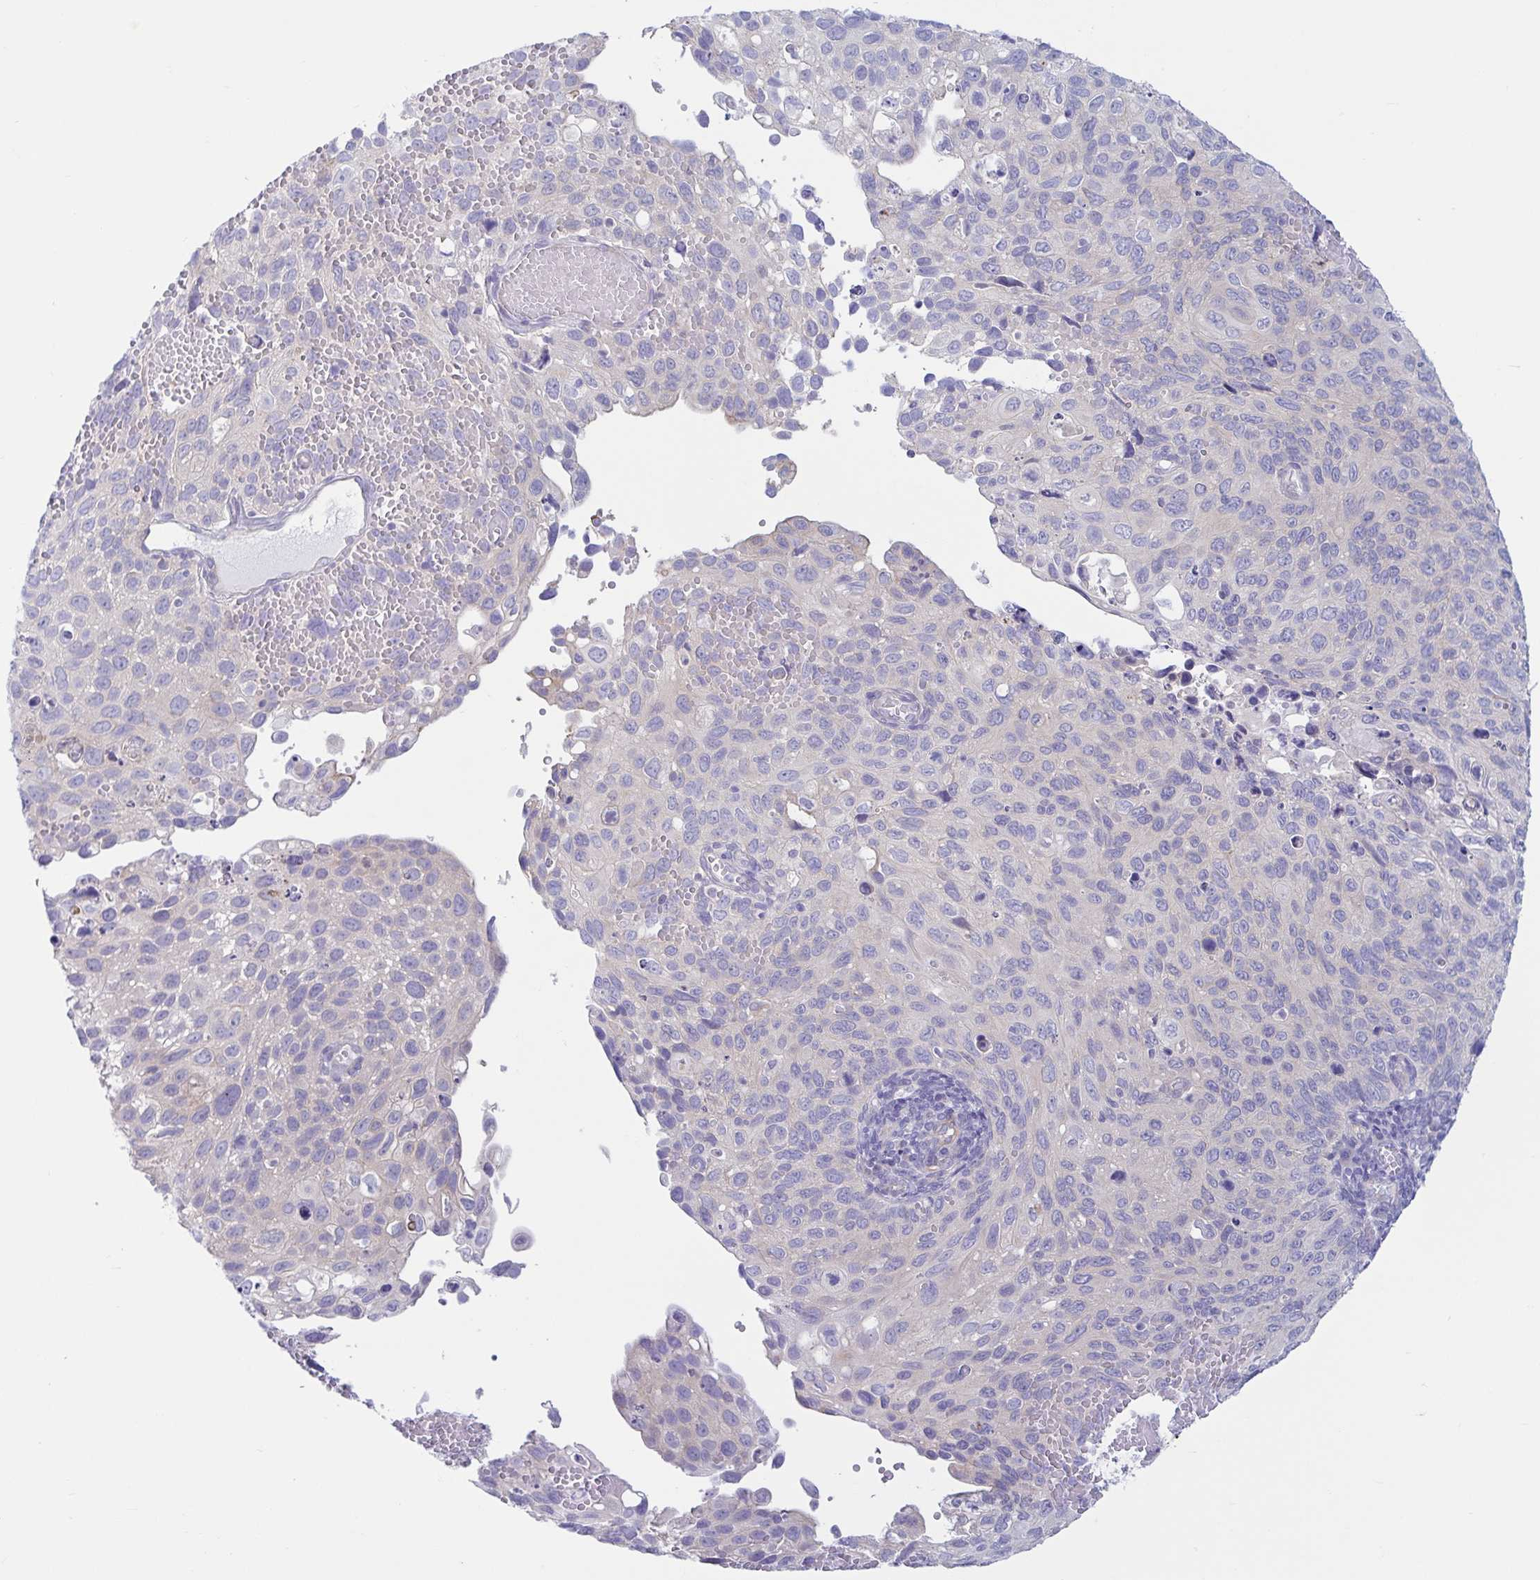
{"staining": {"intensity": "negative", "quantity": "none", "location": "none"}, "tissue": "cervical cancer", "cell_type": "Tumor cells", "image_type": "cancer", "snomed": [{"axis": "morphology", "description": "Squamous cell carcinoma, NOS"}, {"axis": "topography", "description": "Cervix"}], "caption": "Protein analysis of cervical squamous cell carcinoma displays no significant positivity in tumor cells.", "gene": "TNNI2", "patient": {"sex": "female", "age": 70}}